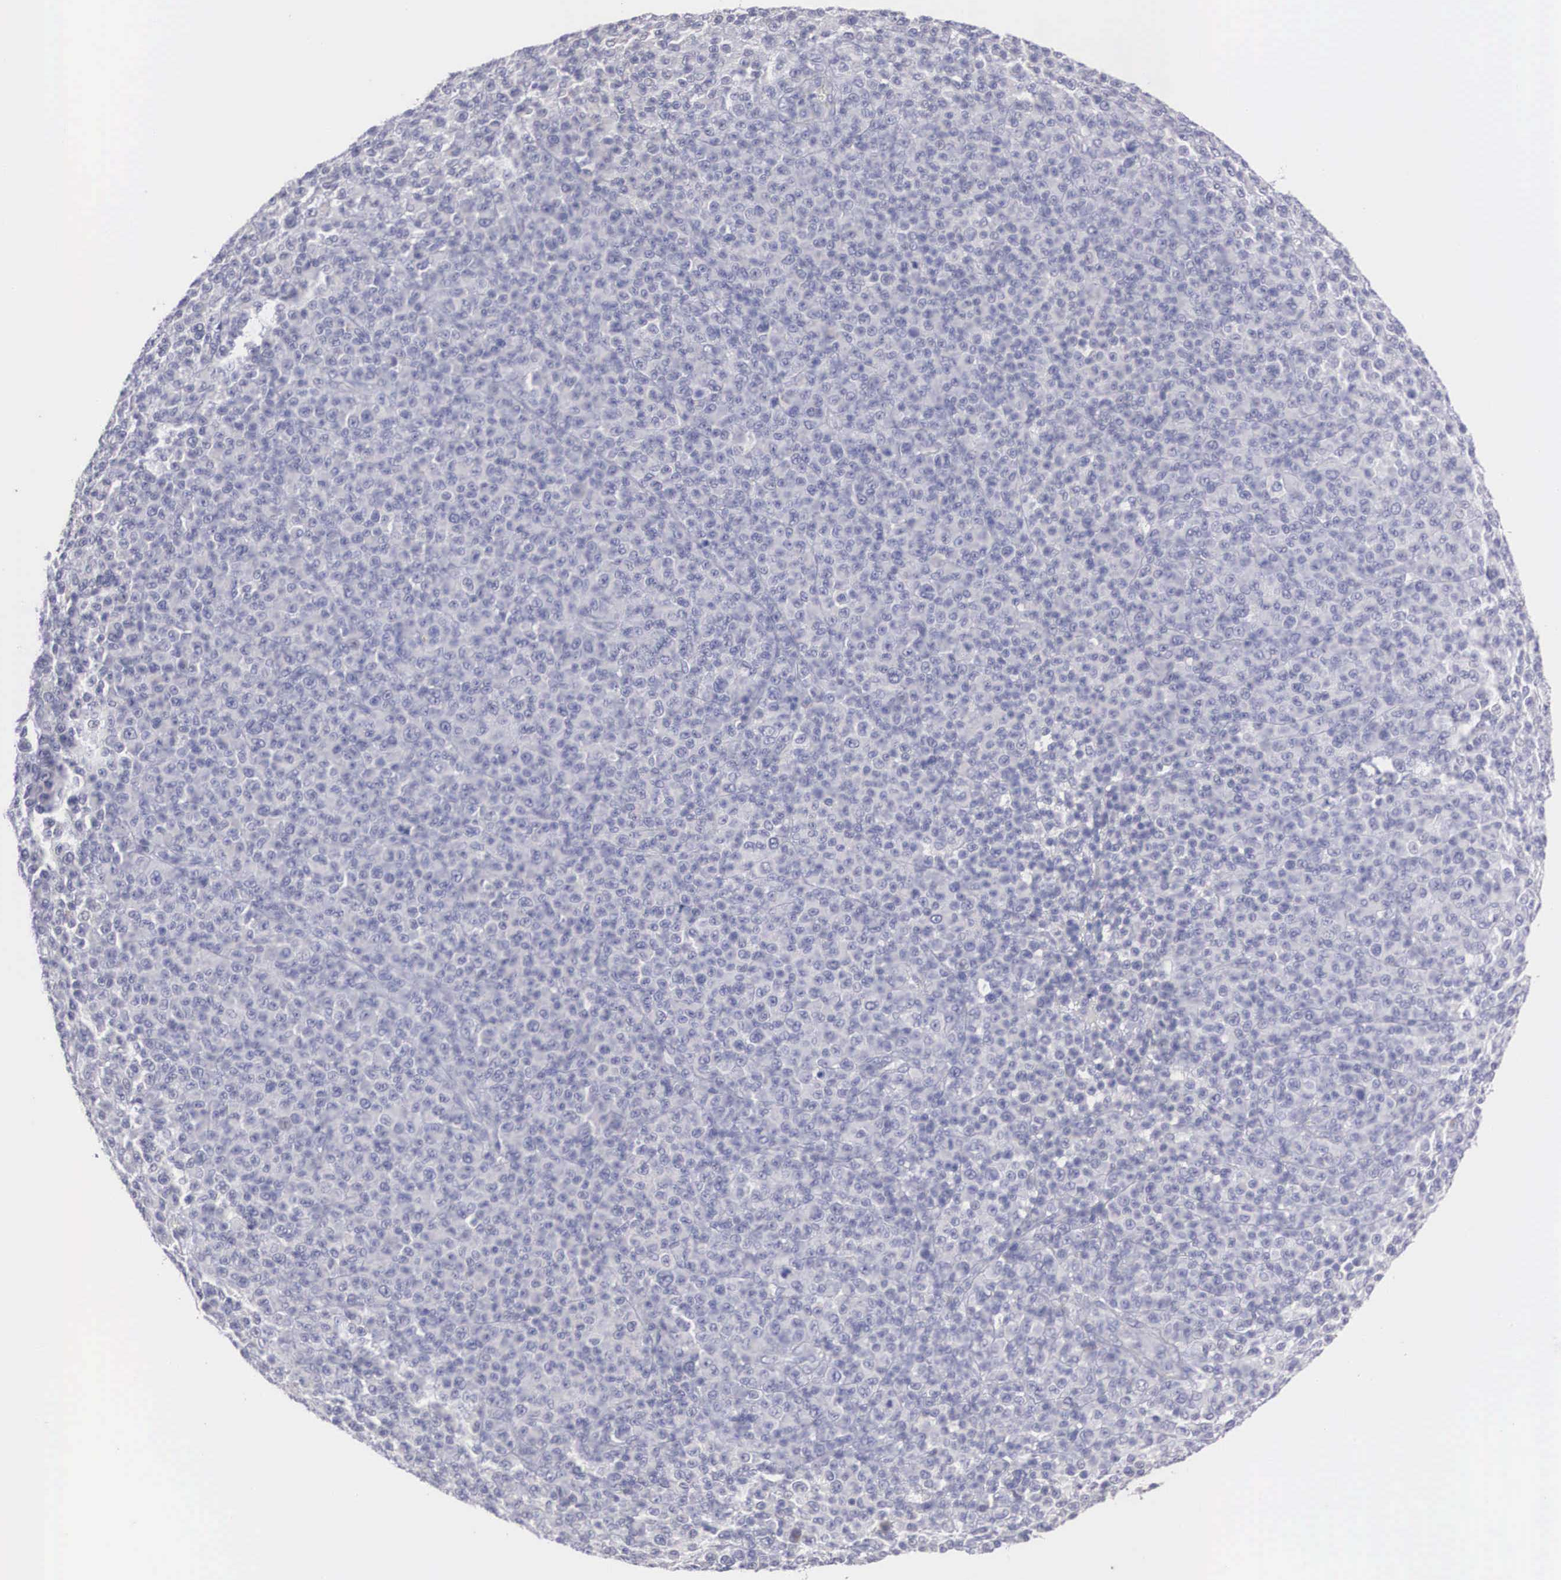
{"staining": {"intensity": "negative", "quantity": "none", "location": "none"}, "tissue": "melanoma", "cell_type": "Tumor cells", "image_type": "cancer", "snomed": [{"axis": "morphology", "description": "Malignant melanoma, Metastatic site"}, {"axis": "topography", "description": "Skin"}], "caption": "Immunohistochemical staining of malignant melanoma (metastatic site) reveals no significant expression in tumor cells.", "gene": "REPS2", "patient": {"sex": "male", "age": 32}}